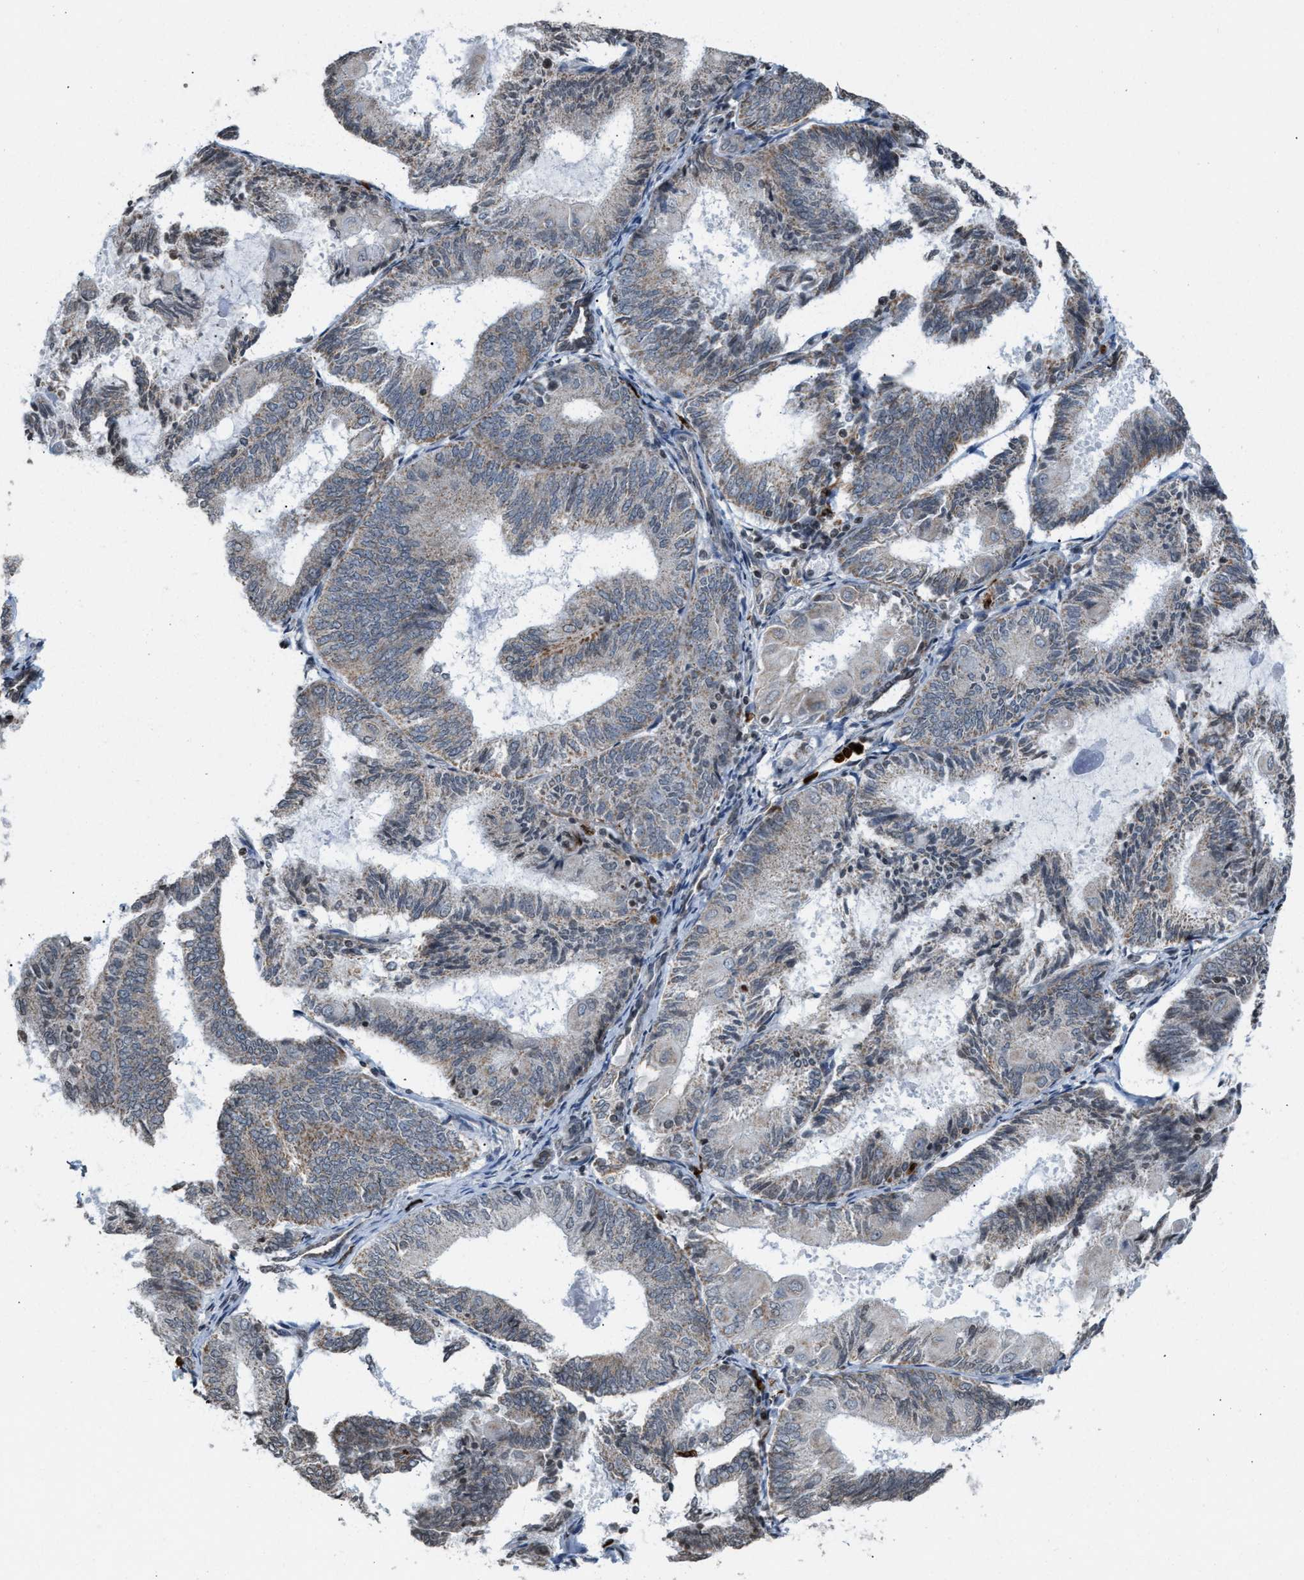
{"staining": {"intensity": "weak", "quantity": "<25%", "location": "cytoplasmic/membranous"}, "tissue": "endometrial cancer", "cell_type": "Tumor cells", "image_type": "cancer", "snomed": [{"axis": "morphology", "description": "Adenocarcinoma, NOS"}, {"axis": "topography", "description": "Endometrium"}], "caption": "Tumor cells show no significant protein positivity in adenocarcinoma (endometrial).", "gene": "PRUNE2", "patient": {"sex": "female", "age": 81}}